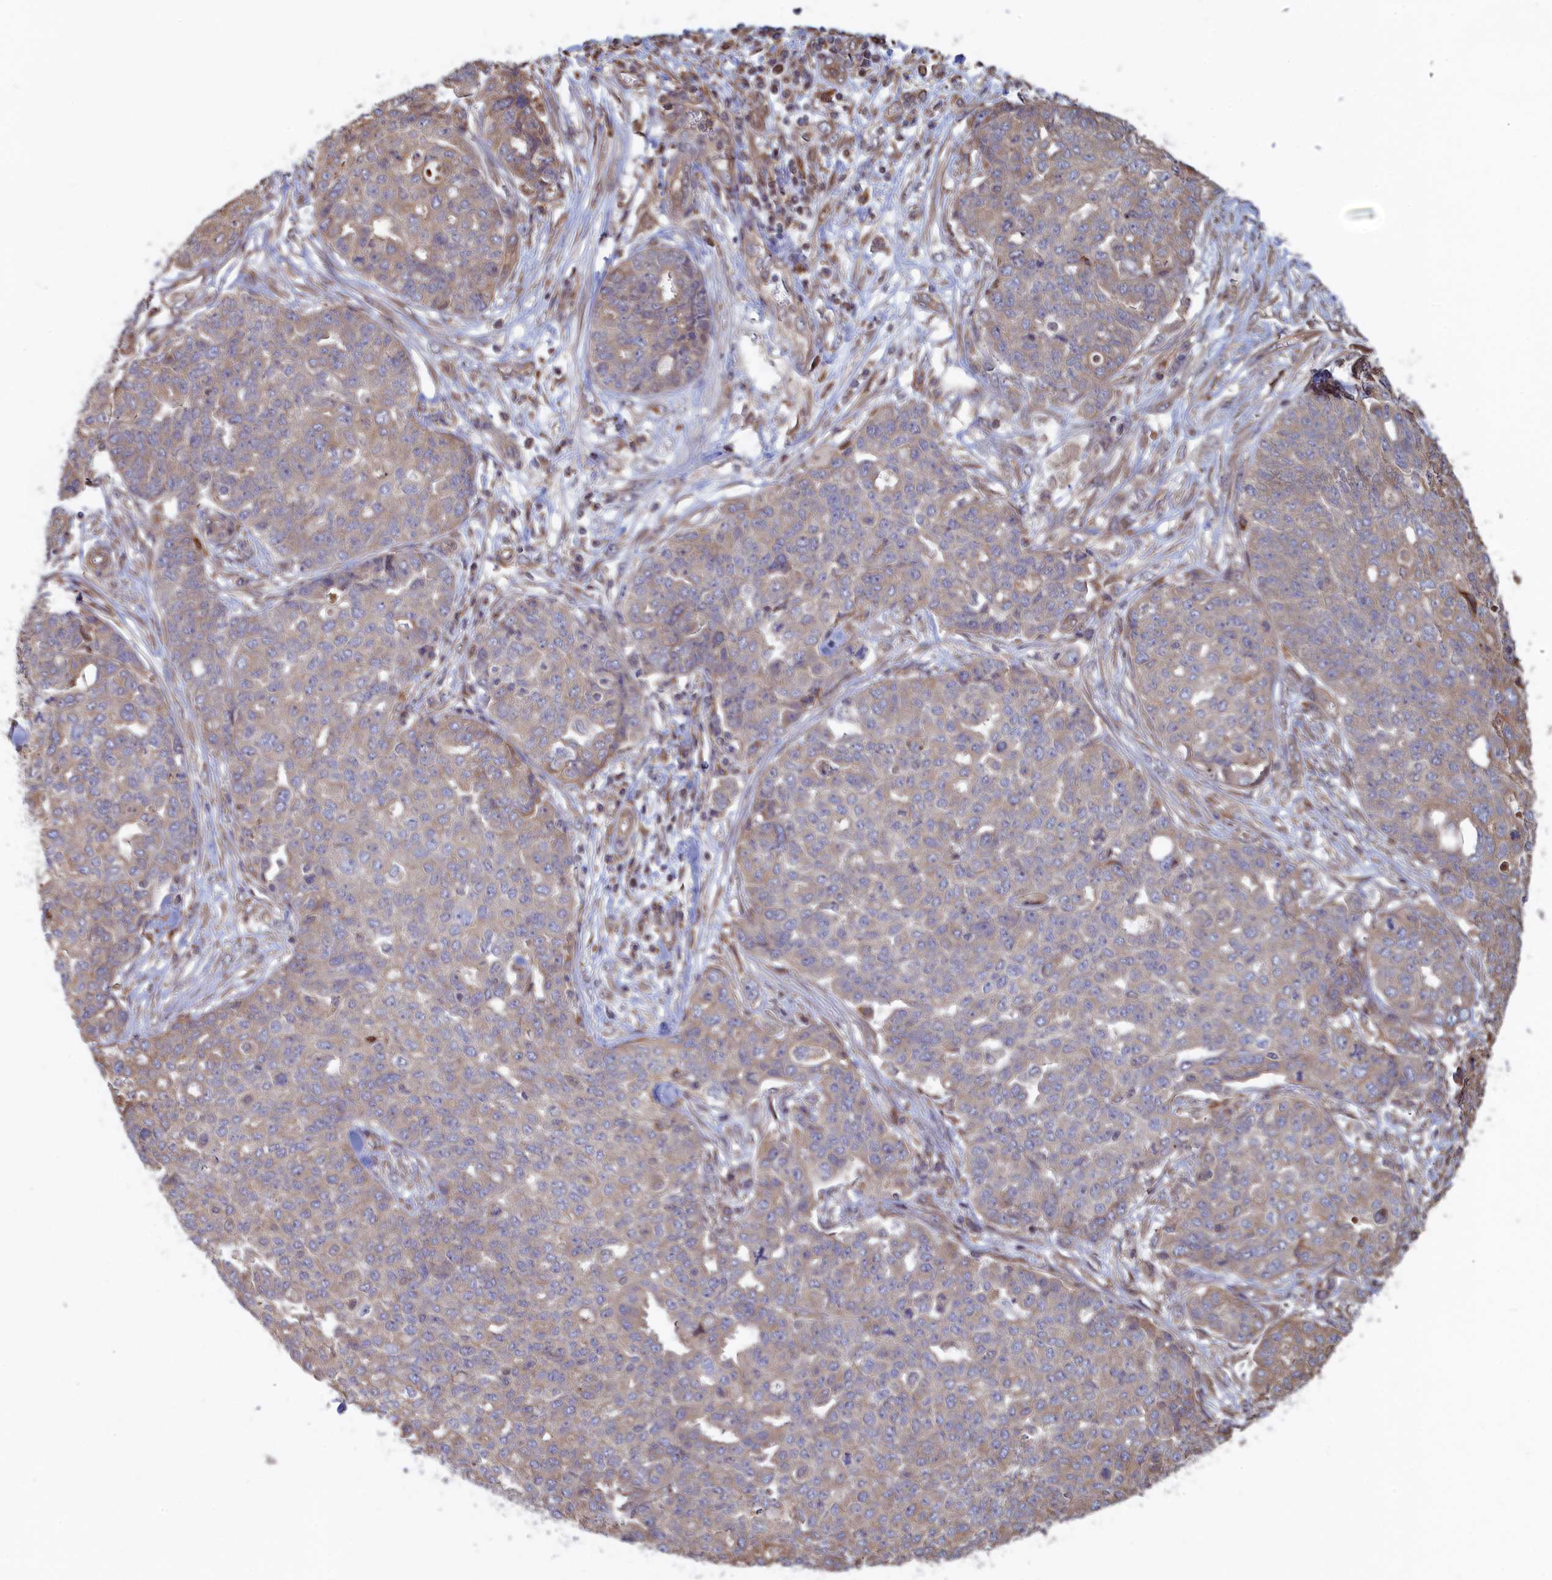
{"staining": {"intensity": "weak", "quantity": "25%-75%", "location": "cytoplasmic/membranous"}, "tissue": "ovarian cancer", "cell_type": "Tumor cells", "image_type": "cancer", "snomed": [{"axis": "morphology", "description": "Cystadenocarcinoma, serous, NOS"}, {"axis": "topography", "description": "Soft tissue"}, {"axis": "topography", "description": "Ovary"}], "caption": "Serous cystadenocarcinoma (ovarian) tissue shows weak cytoplasmic/membranous positivity in about 25%-75% of tumor cells, visualized by immunohistochemistry. The protein of interest is stained brown, and the nuclei are stained in blue (DAB IHC with brightfield microscopy, high magnification).", "gene": "RILPL1", "patient": {"sex": "female", "age": 57}}